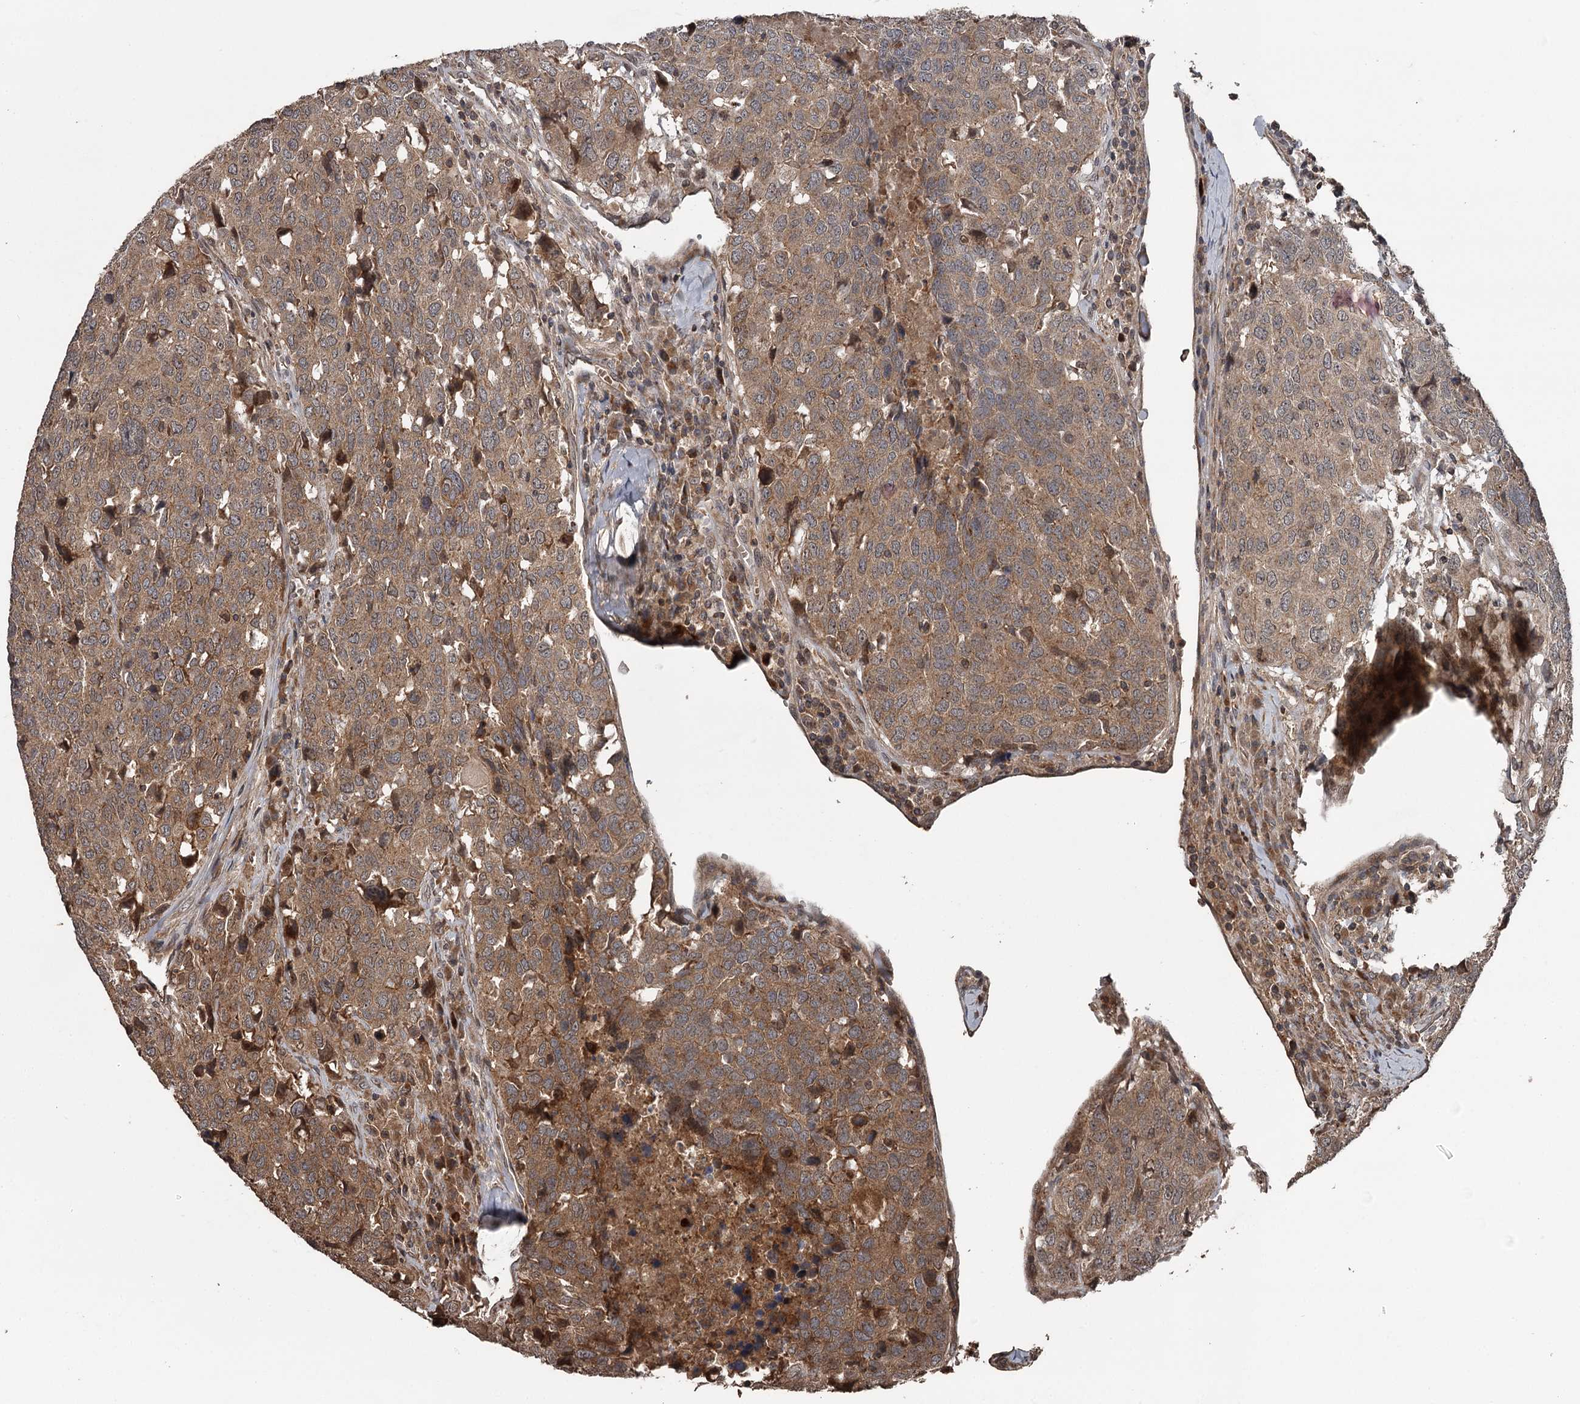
{"staining": {"intensity": "moderate", "quantity": ">75%", "location": "cytoplasmic/membranous"}, "tissue": "head and neck cancer", "cell_type": "Tumor cells", "image_type": "cancer", "snomed": [{"axis": "morphology", "description": "Squamous cell carcinoma, NOS"}, {"axis": "topography", "description": "Head-Neck"}], "caption": "This image exhibits head and neck cancer stained with immunohistochemistry (IHC) to label a protein in brown. The cytoplasmic/membranous of tumor cells show moderate positivity for the protein. Nuclei are counter-stained blue.", "gene": "RAB21", "patient": {"sex": "male", "age": 66}}